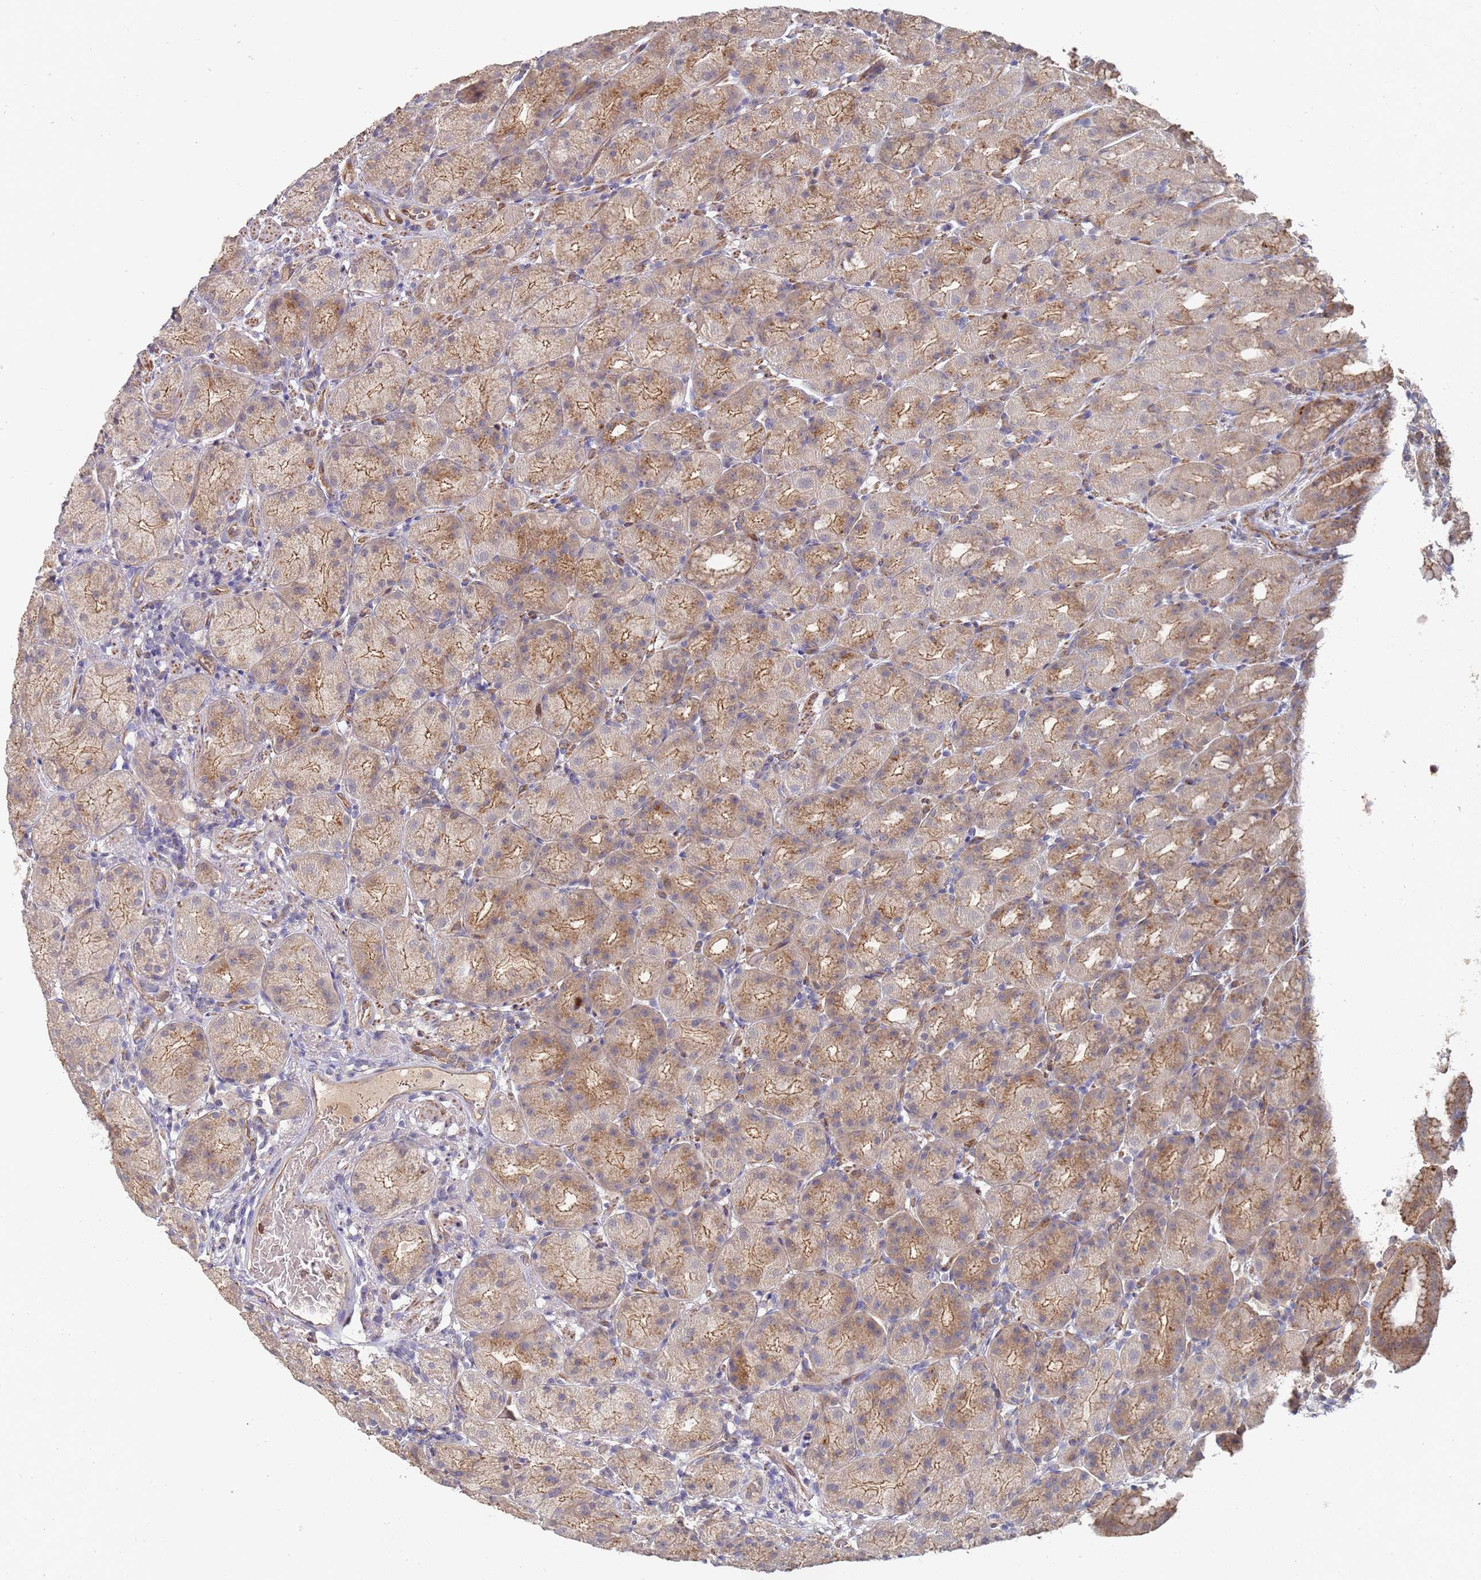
{"staining": {"intensity": "moderate", "quantity": ">75%", "location": "cytoplasmic/membranous"}, "tissue": "stomach", "cell_type": "Glandular cells", "image_type": "normal", "snomed": [{"axis": "morphology", "description": "Normal tissue, NOS"}, {"axis": "topography", "description": "Stomach, upper"}, {"axis": "topography", "description": "Stomach"}], "caption": "IHC image of benign human stomach stained for a protein (brown), which displays medium levels of moderate cytoplasmic/membranous expression in approximately >75% of glandular cells.", "gene": "ABCB6", "patient": {"sex": "male", "age": 68}}